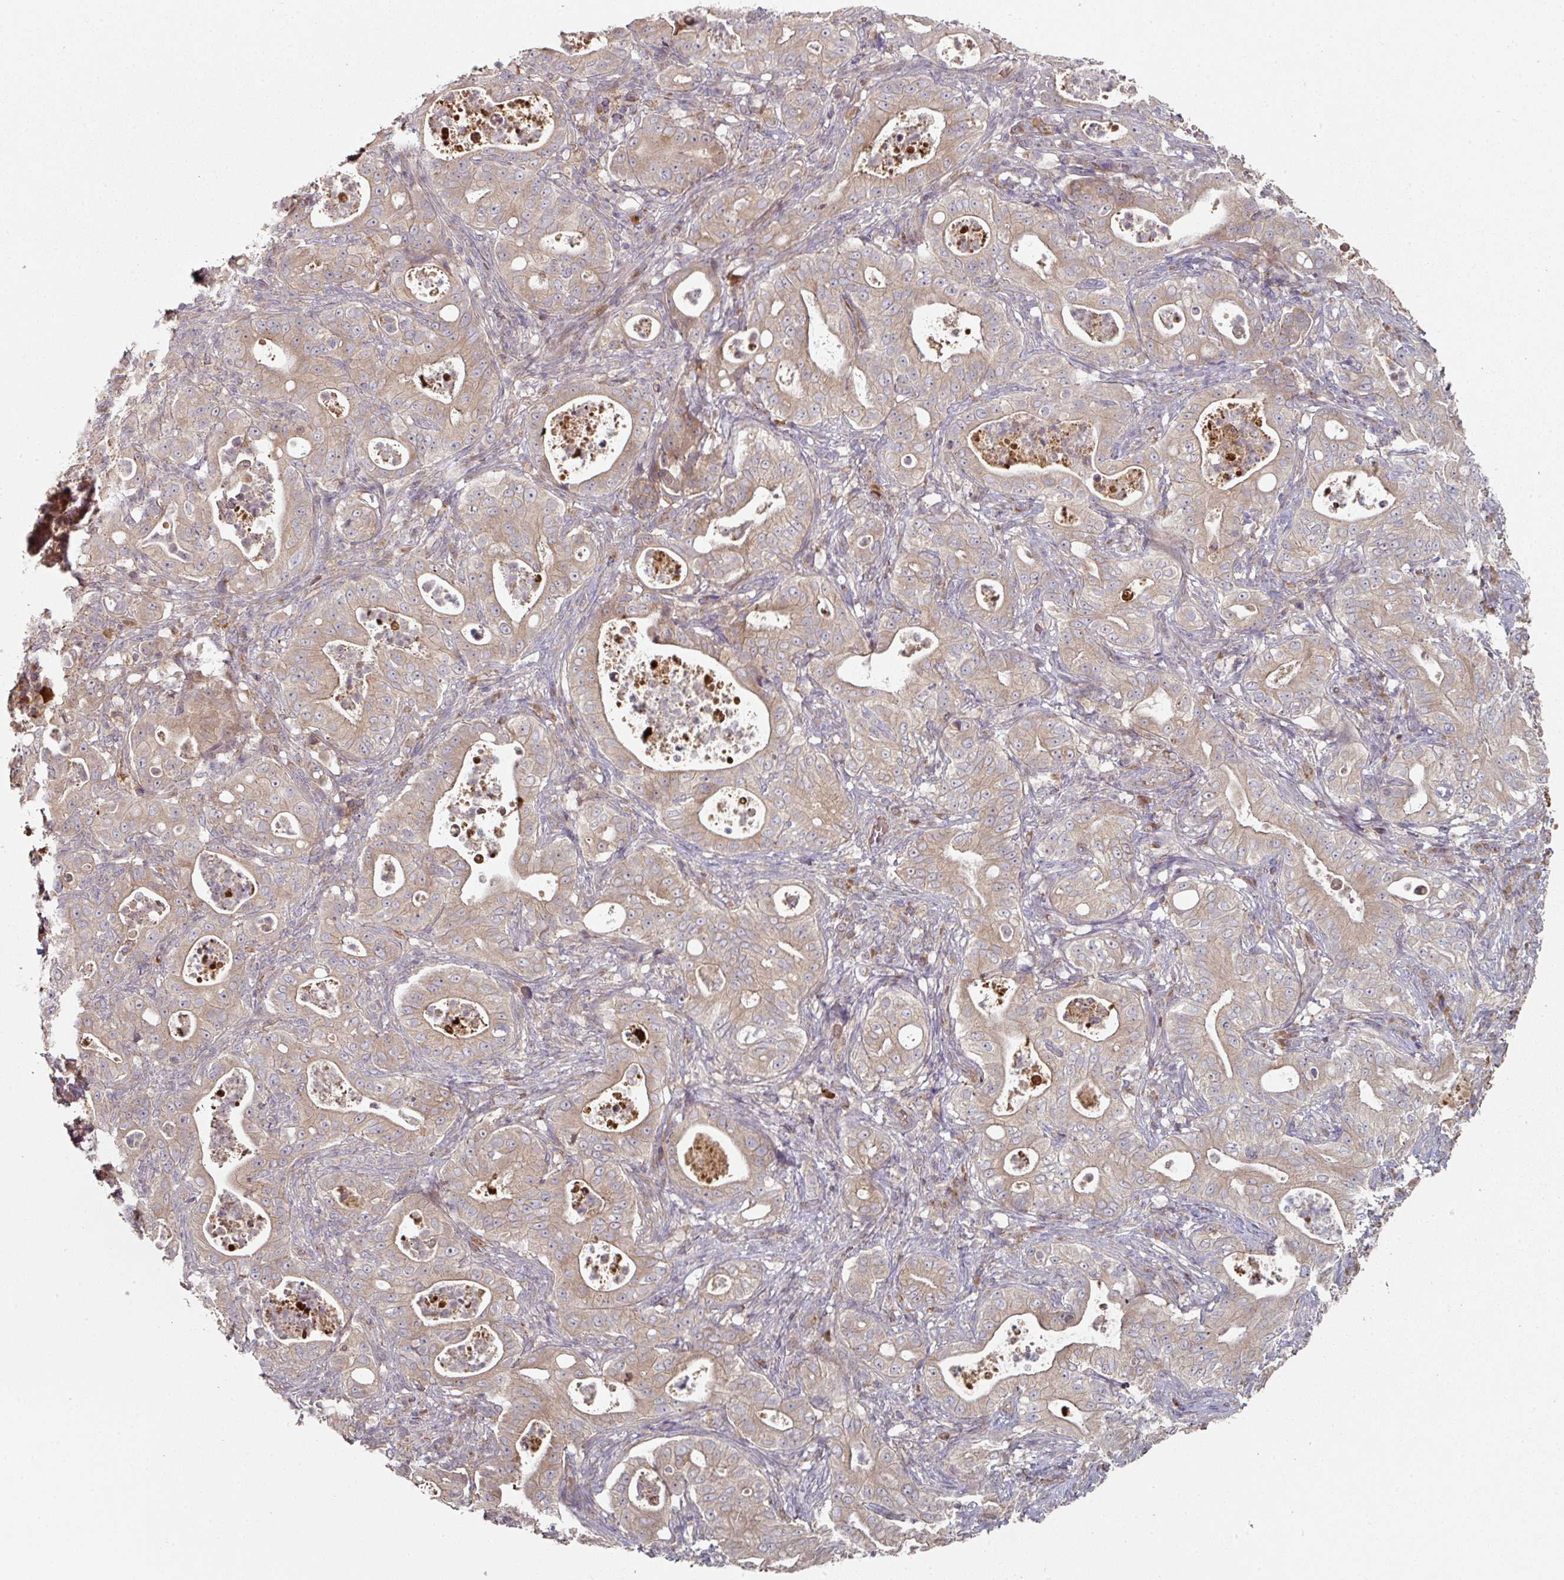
{"staining": {"intensity": "weak", "quantity": ">75%", "location": "cytoplasmic/membranous"}, "tissue": "pancreatic cancer", "cell_type": "Tumor cells", "image_type": "cancer", "snomed": [{"axis": "morphology", "description": "Adenocarcinoma, NOS"}, {"axis": "topography", "description": "Pancreas"}], "caption": "This micrograph displays immunohistochemistry (IHC) staining of human pancreatic adenocarcinoma, with low weak cytoplasmic/membranous positivity in about >75% of tumor cells.", "gene": "DNAJC7", "patient": {"sex": "male", "age": 71}}